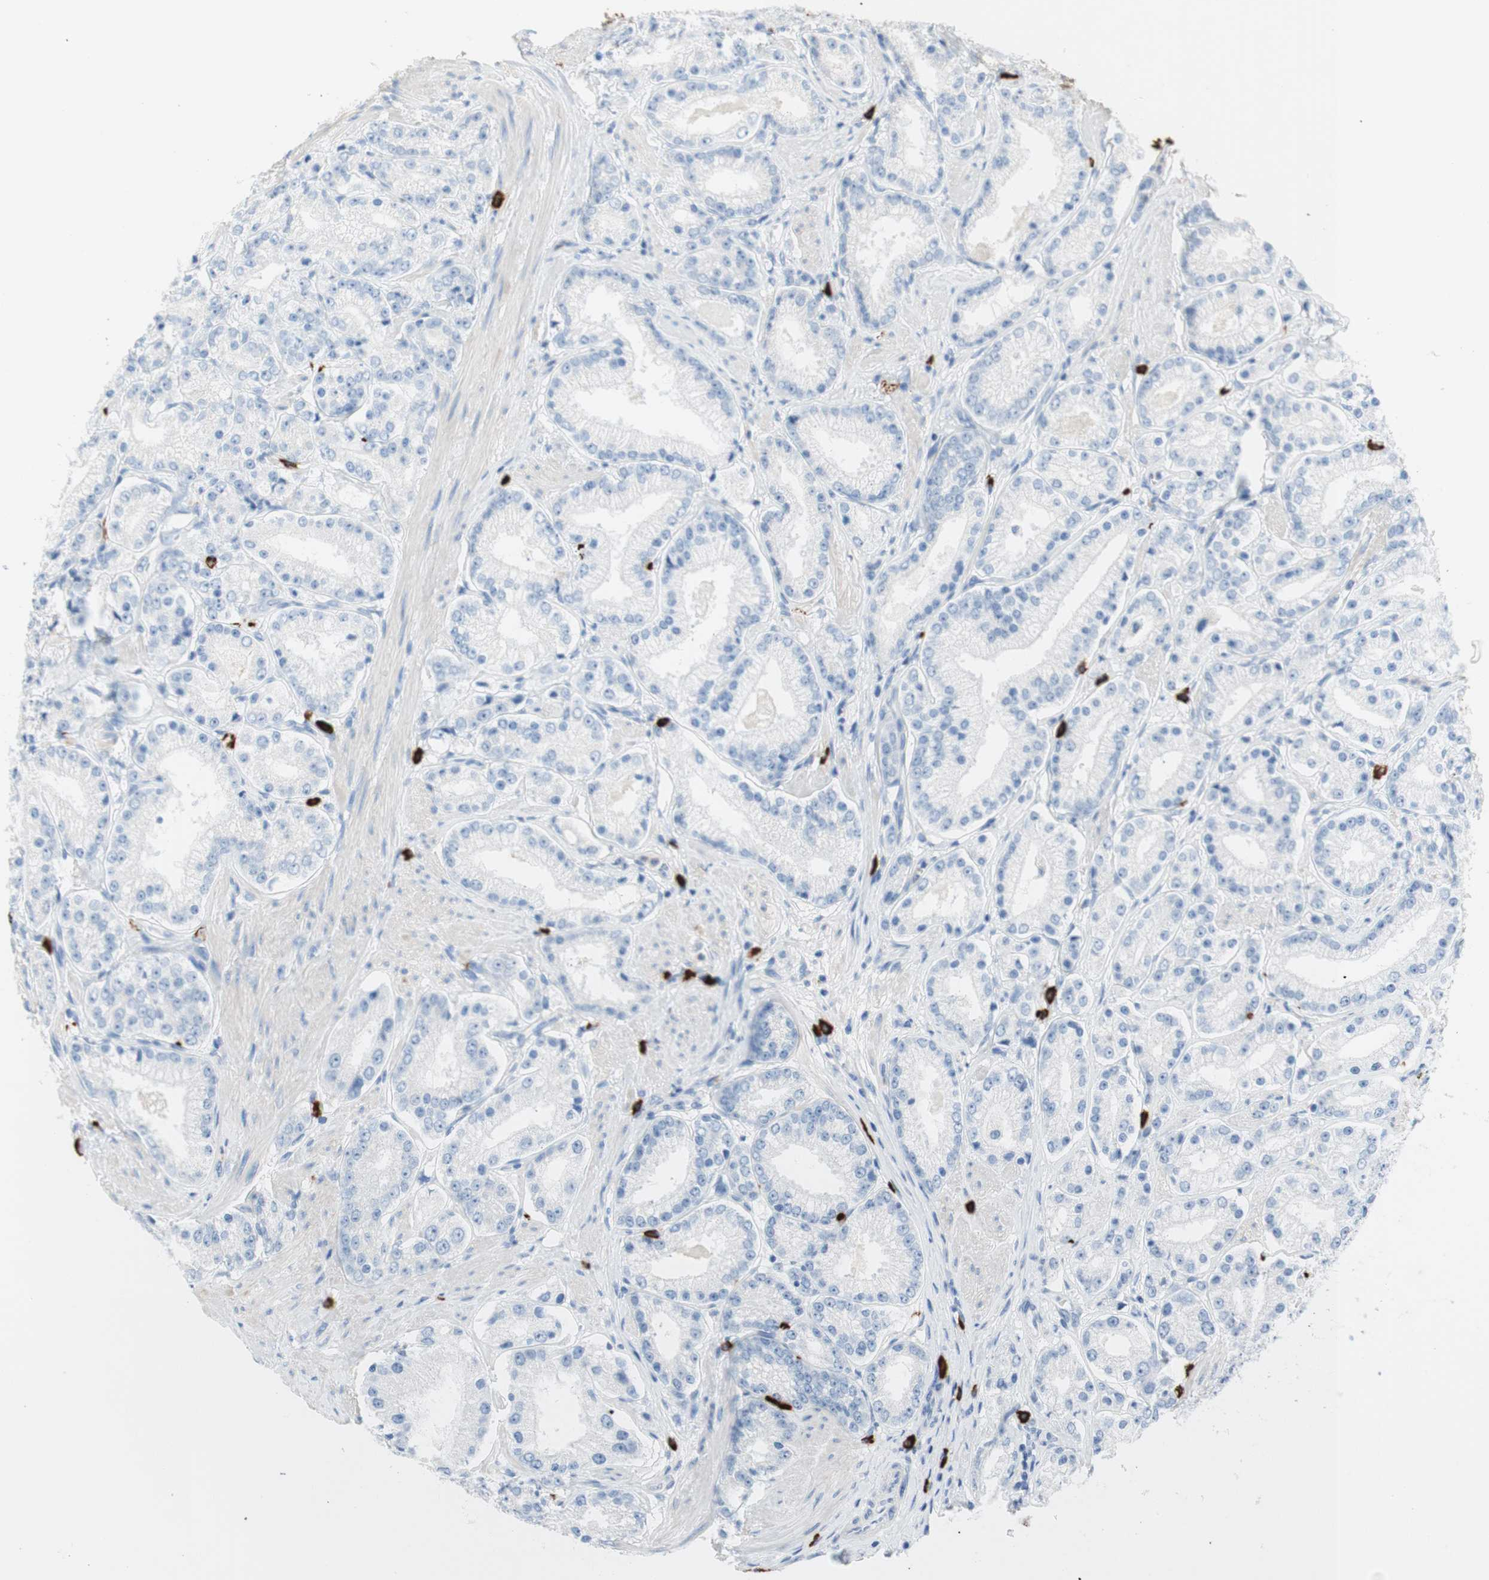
{"staining": {"intensity": "negative", "quantity": "none", "location": "none"}, "tissue": "prostate cancer", "cell_type": "Tumor cells", "image_type": "cancer", "snomed": [{"axis": "morphology", "description": "Adenocarcinoma, Low grade"}, {"axis": "topography", "description": "Prostate"}], "caption": "IHC image of neoplastic tissue: prostate adenocarcinoma (low-grade) stained with DAB displays no significant protein positivity in tumor cells.", "gene": "CEACAM1", "patient": {"sex": "male", "age": 63}}